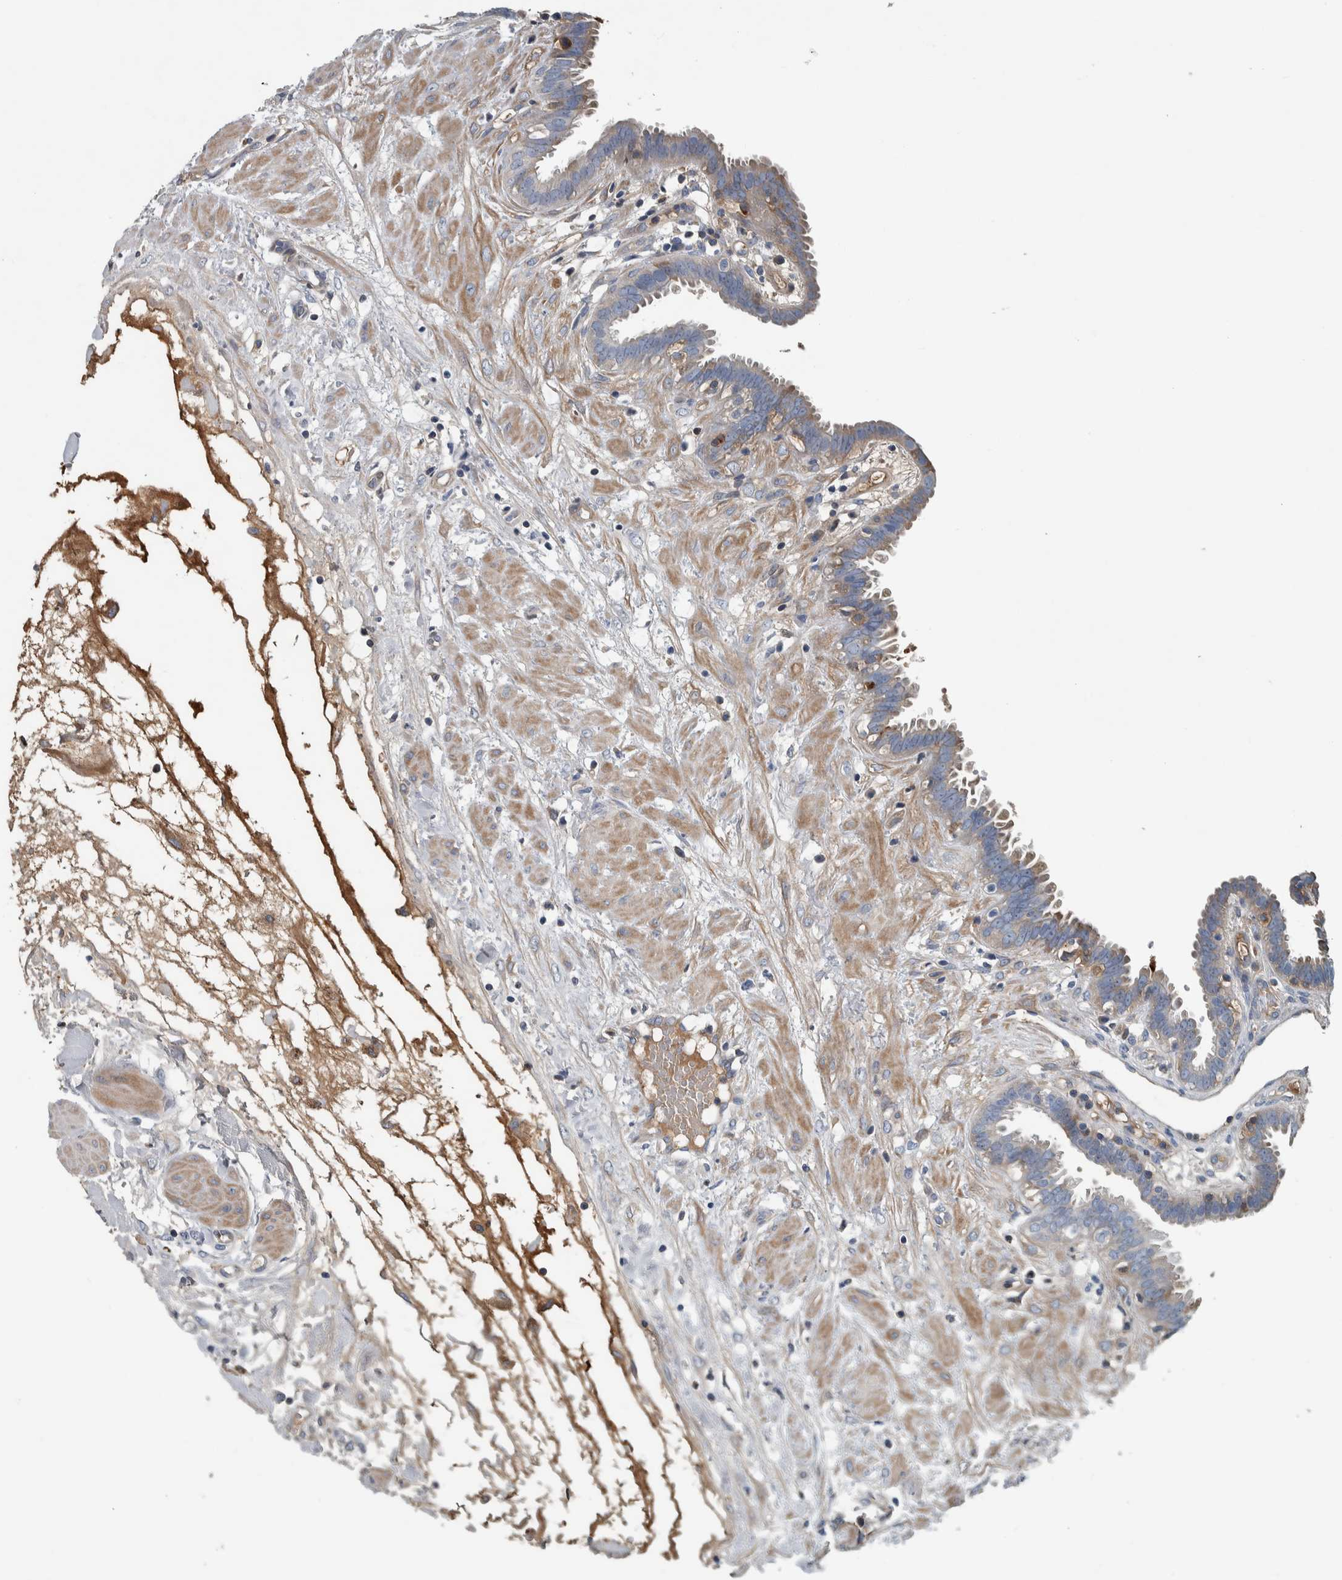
{"staining": {"intensity": "negative", "quantity": "none", "location": "none"}, "tissue": "fallopian tube", "cell_type": "Glandular cells", "image_type": "normal", "snomed": [{"axis": "morphology", "description": "Normal tissue, NOS"}, {"axis": "topography", "description": "Fallopian tube"}, {"axis": "topography", "description": "Placenta"}], "caption": "Glandular cells are negative for protein expression in benign human fallopian tube.", "gene": "SERPINC1", "patient": {"sex": "female", "age": 32}}